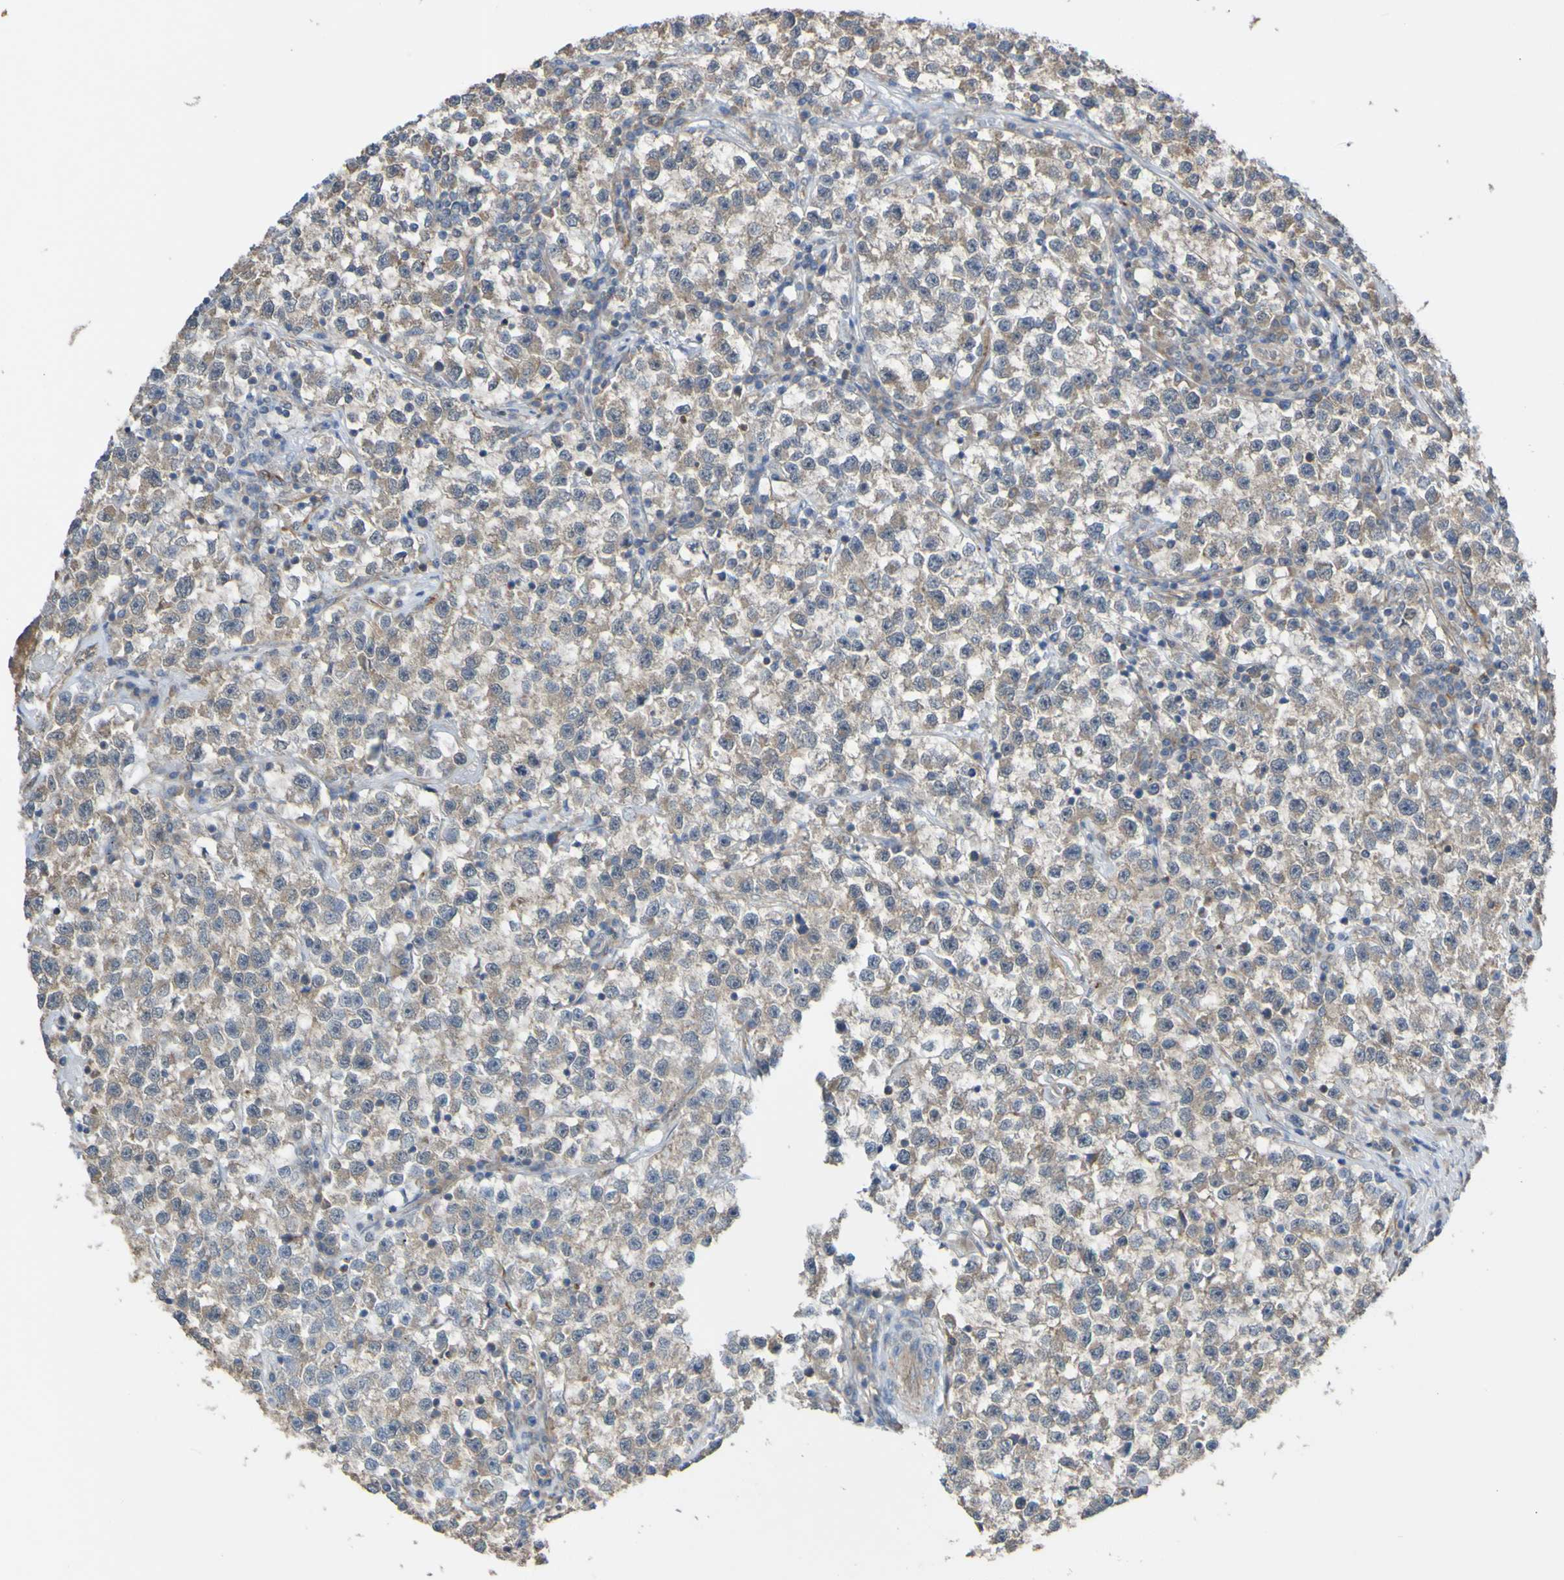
{"staining": {"intensity": "weak", "quantity": ">75%", "location": "cytoplasmic/membranous"}, "tissue": "testis cancer", "cell_type": "Tumor cells", "image_type": "cancer", "snomed": [{"axis": "morphology", "description": "Seminoma, NOS"}, {"axis": "topography", "description": "Testis"}], "caption": "The immunohistochemical stain labels weak cytoplasmic/membranous positivity in tumor cells of testis cancer tissue.", "gene": "ST8SIA6", "patient": {"sex": "male", "age": 22}}